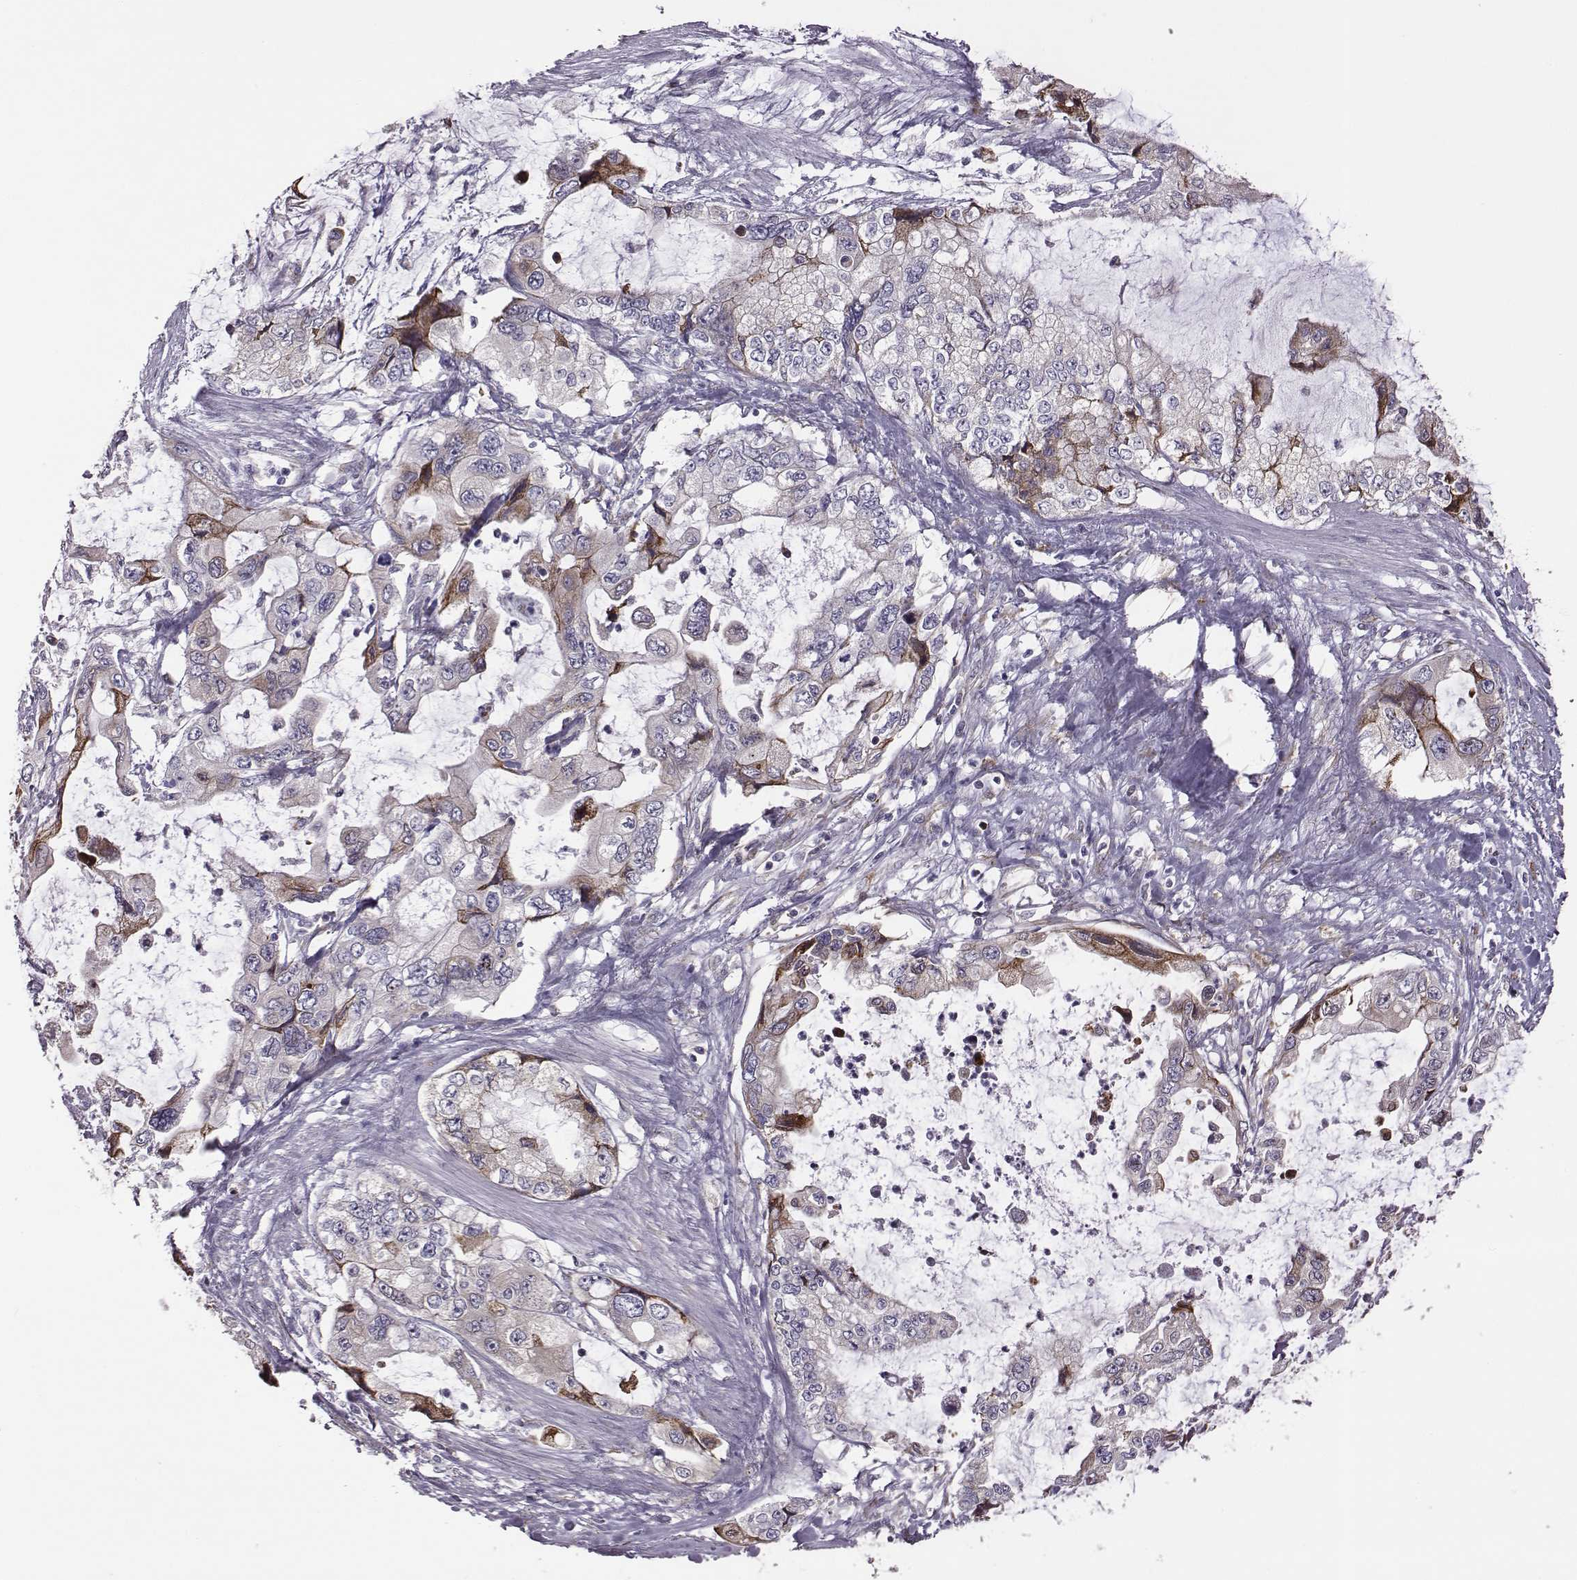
{"staining": {"intensity": "moderate", "quantity": "<25%", "location": "cytoplasmic/membranous"}, "tissue": "stomach cancer", "cell_type": "Tumor cells", "image_type": "cancer", "snomed": [{"axis": "morphology", "description": "Adenocarcinoma, NOS"}, {"axis": "topography", "description": "Pancreas"}, {"axis": "topography", "description": "Stomach, upper"}, {"axis": "topography", "description": "Stomach"}], "caption": "Immunohistochemistry (IHC) (DAB (3,3'-diaminobenzidine)) staining of stomach cancer (adenocarcinoma) shows moderate cytoplasmic/membranous protein positivity in approximately <25% of tumor cells.", "gene": "SELENOI", "patient": {"sex": "male", "age": 77}}